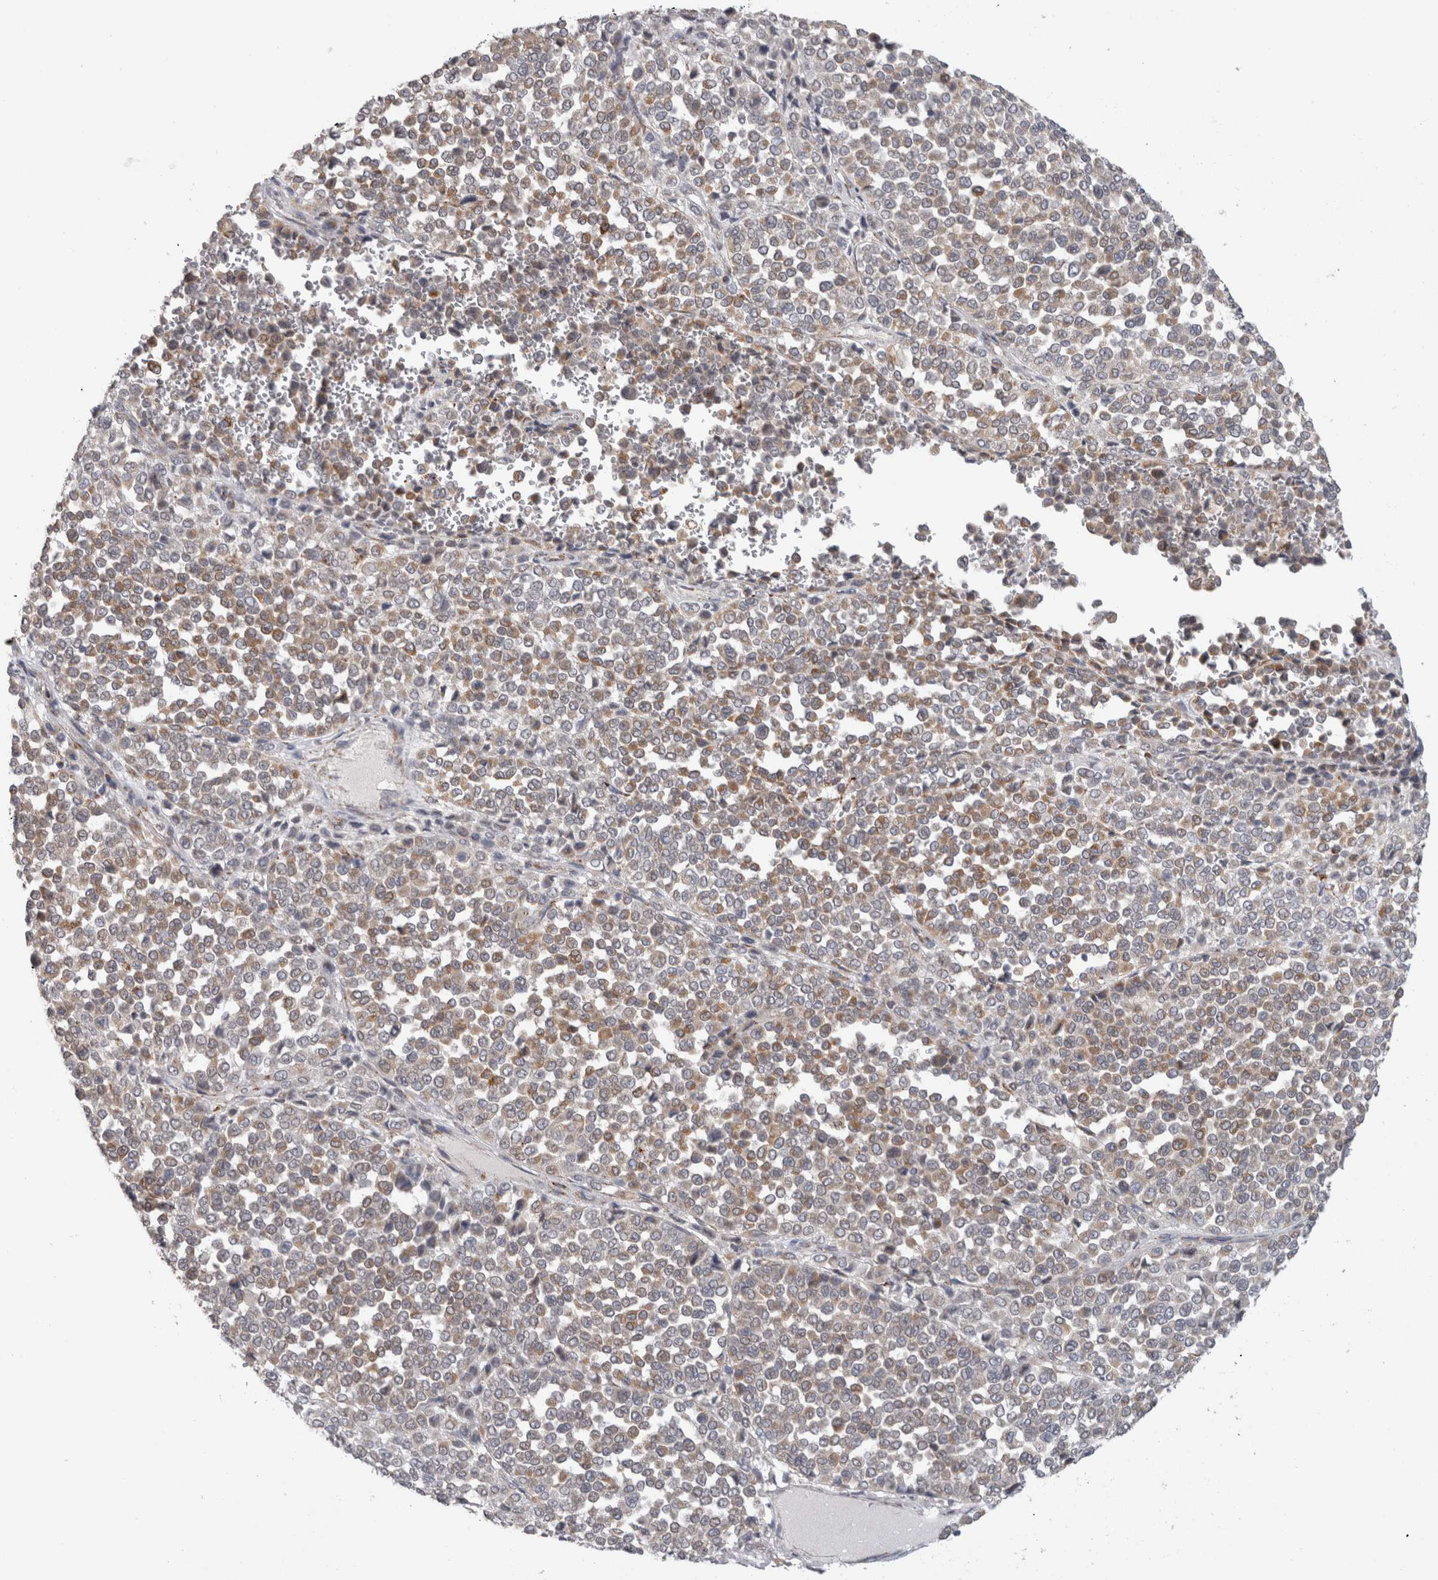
{"staining": {"intensity": "moderate", "quantity": ">75%", "location": "cytoplasmic/membranous"}, "tissue": "melanoma", "cell_type": "Tumor cells", "image_type": "cancer", "snomed": [{"axis": "morphology", "description": "Malignant melanoma, Metastatic site"}, {"axis": "topography", "description": "Pancreas"}], "caption": "High-power microscopy captured an IHC image of malignant melanoma (metastatic site), revealing moderate cytoplasmic/membranous expression in approximately >75% of tumor cells. The staining was performed using DAB, with brown indicating positive protein expression. Nuclei are stained blue with hematoxylin.", "gene": "RAB18", "patient": {"sex": "female", "age": 30}}